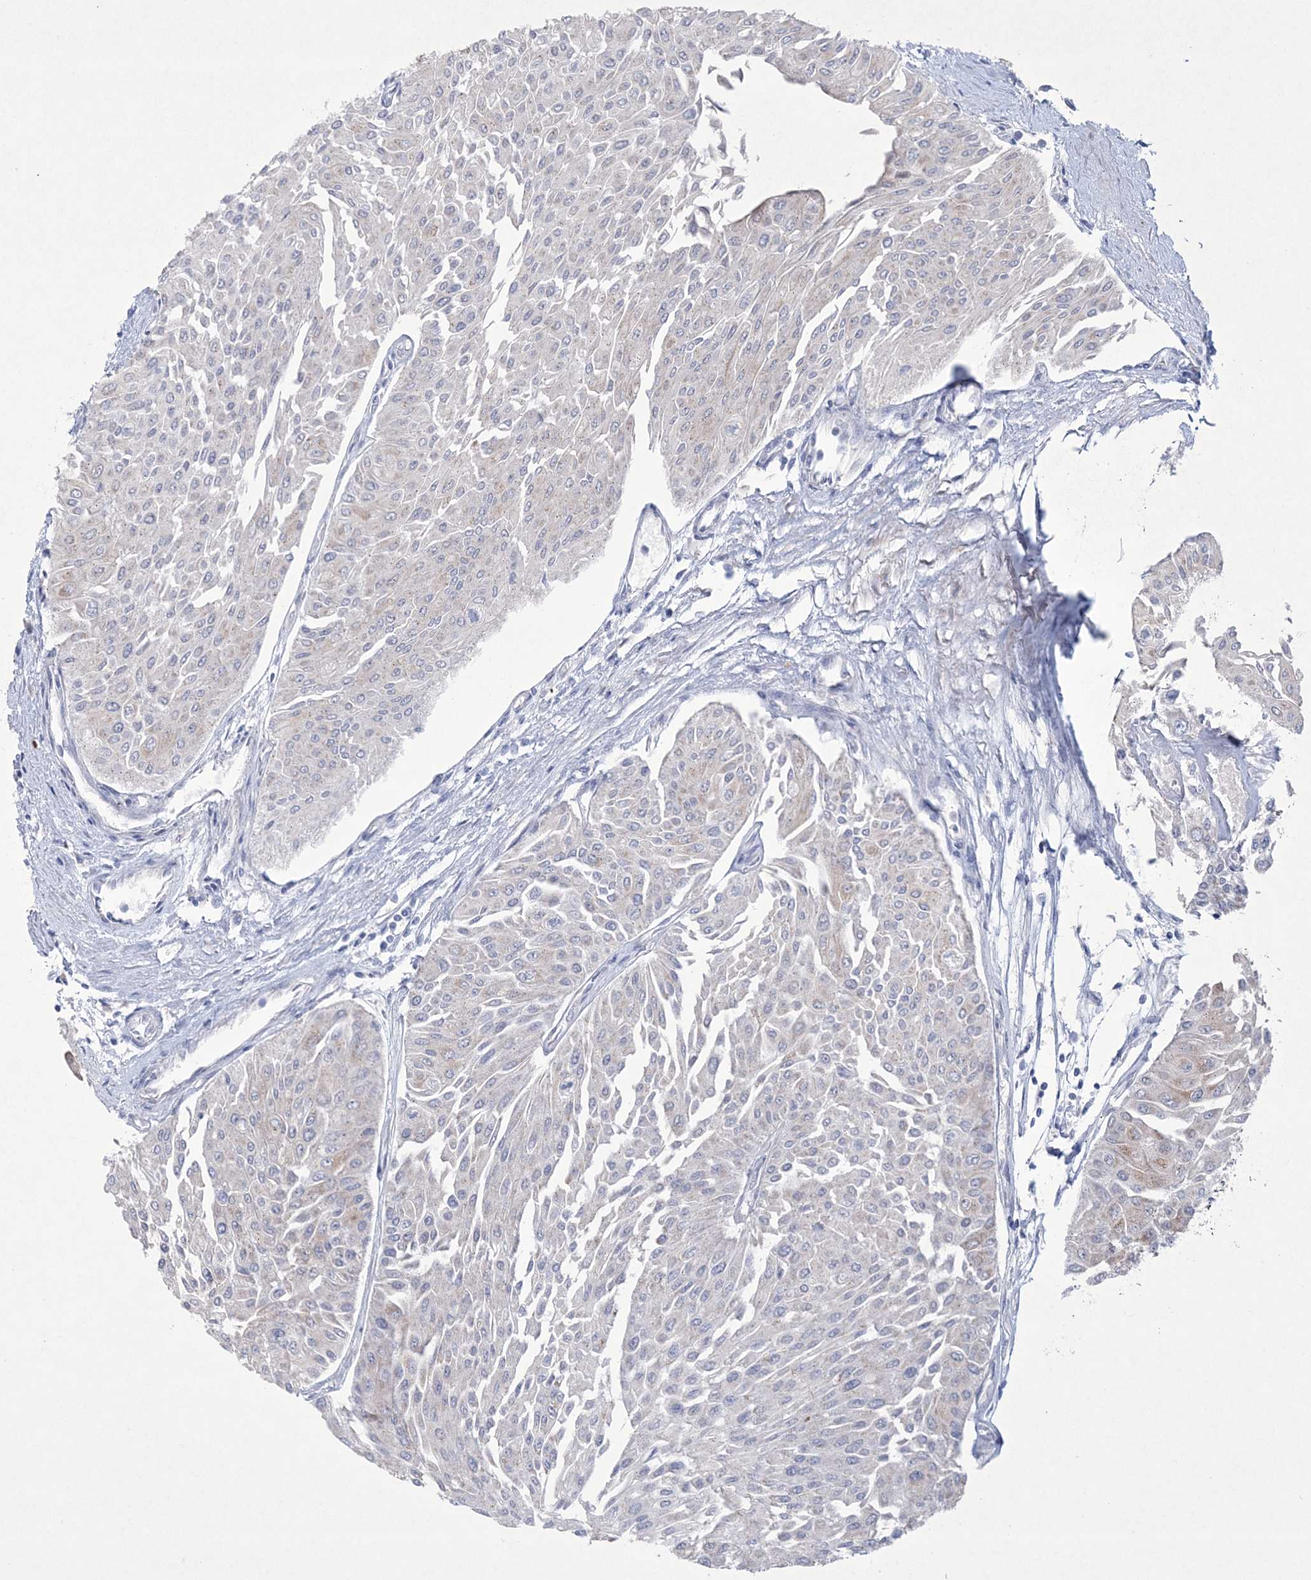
{"staining": {"intensity": "negative", "quantity": "none", "location": "none"}, "tissue": "urothelial cancer", "cell_type": "Tumor cells", "image_type": "cancer", "snomed": [{"axis": "morphology", "description": "Urothelial carcinoma, Low grade"}, {"axis": "topography", "description": "Urinary bladder"}], "caption": "Immunohistochemistry (IHC) photomicrograph of human urothelial cancer stained for a protein (brown), which demonstrates no expression in tumor cells. The staining is performed using DAB brown chromogen with nuclei counter-stained in using hematoxylin.", "gene": "CES4A", "patient": {"sex": "male", "age": 67}}